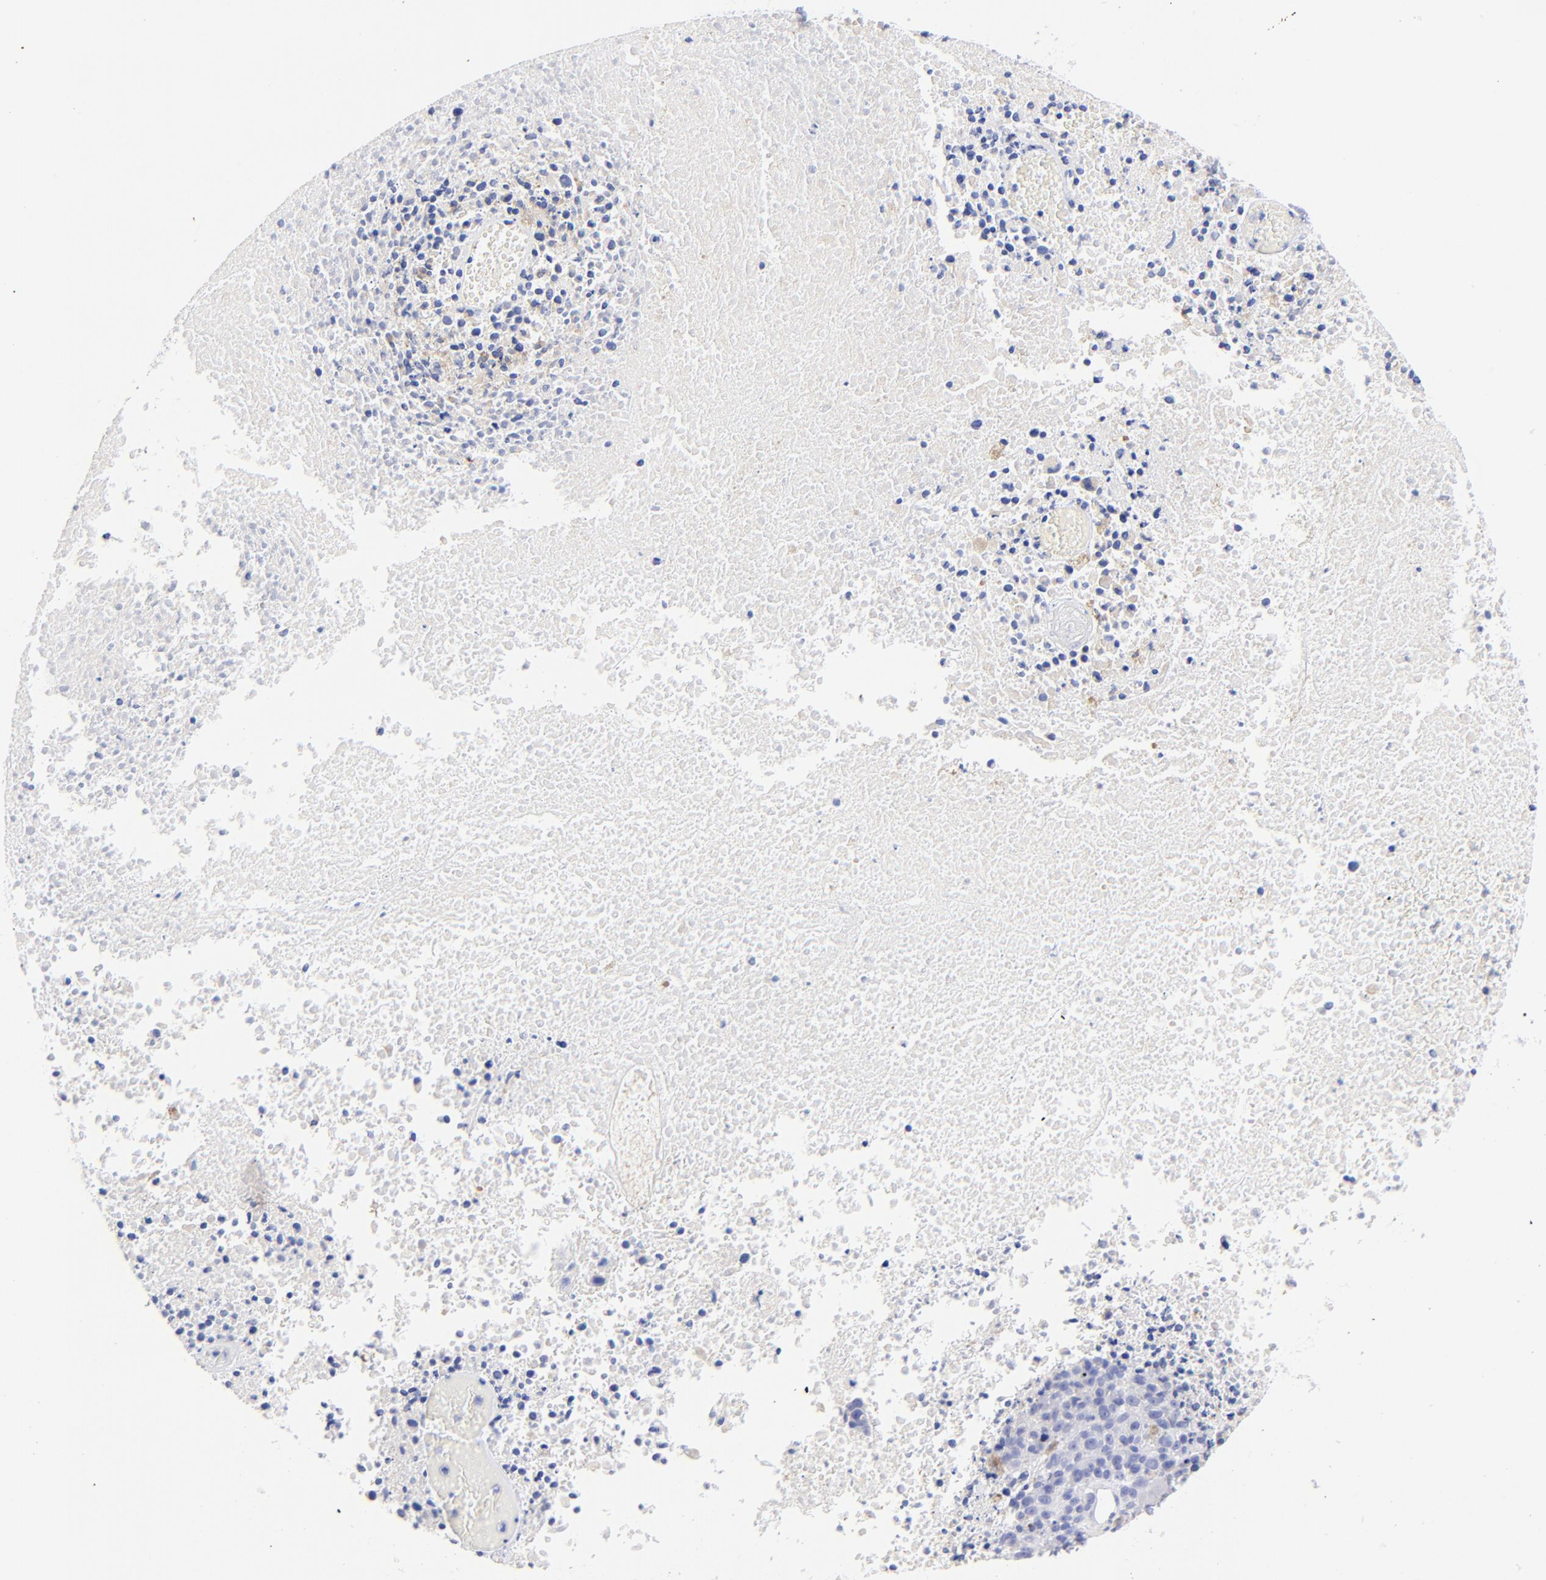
{"staining": {"intensity": "negative", "quantity": "none", "location": "none"}, "tissue": "melanoma", "cell_type": "Tumor cells", "image_type": "cancer", "snomed": [{"axis": "morphology", "description": "Malignant melanoma, Metastatic site"}, {"axis": "topography", "description": "Cerebral cortex"}], "caption": "This is a photomicrograph of IHC staining of melanoma, which shows no expression in tumor cells. (DAB (3,3'-diaminobenzidine) IHC, high magnification).", "gene": "HORMAD2", "patient": {"sex": "female", "age": 52}}